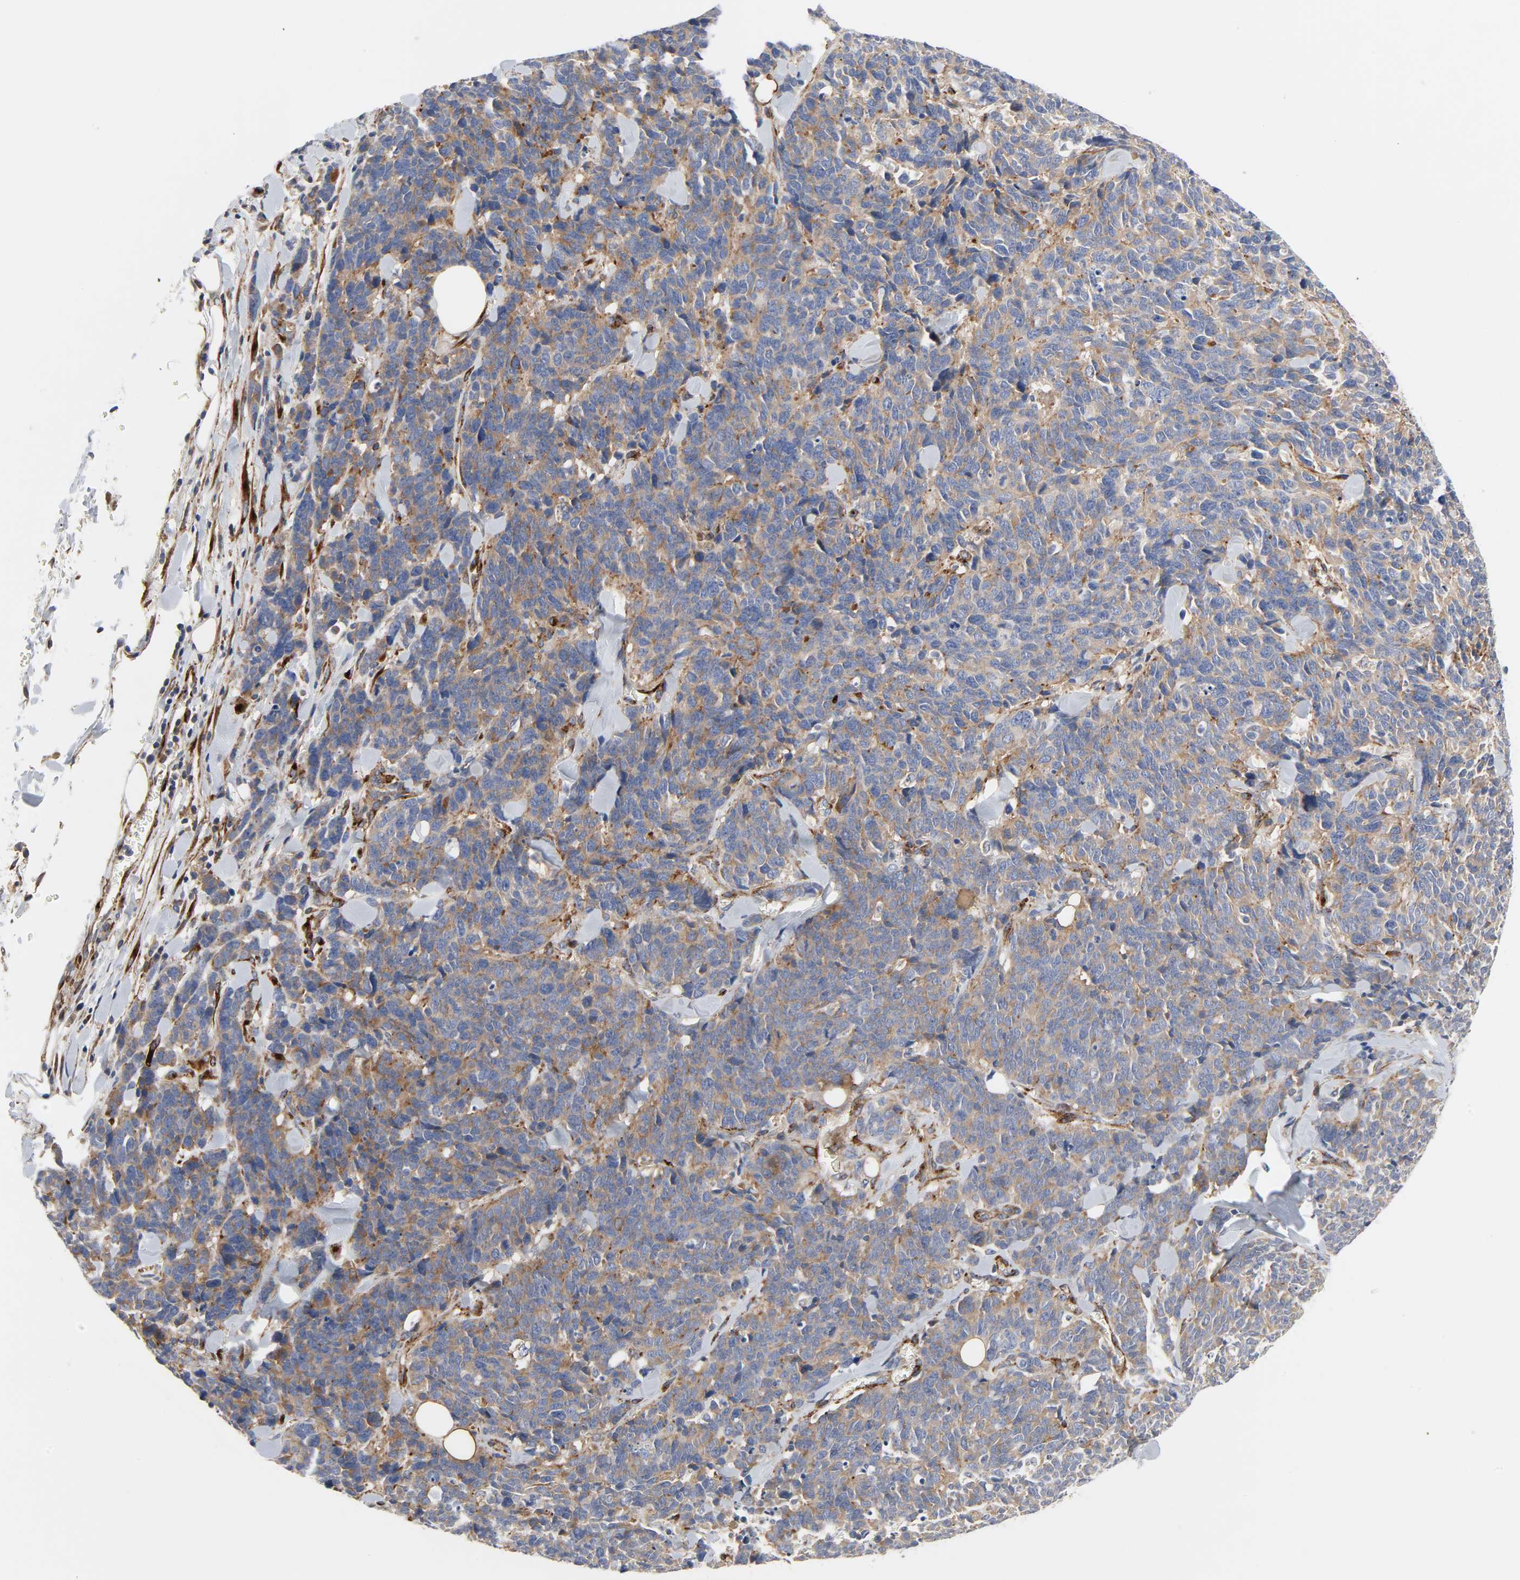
{"staining": {"intensity": "weak", "quantity": ">75%", "location": "cytoplasmic/membranous"}, "tissue": "lung cancer", "cell_type": "Tumor cells", "image_type": "cancer", "snomed": [{"axis": "morphology", "description": "Neoplasm, malignant, NOS"}, {"axis": "topography", "description": "Lung"}], "caption": "Tumor cells show weak cytoplasmic/membranous positivity in approximately >75% of cells in lung malignant neoplasm.", "gene": "ARHGAP1", "patient": {"sex": "female", "age": 58}}